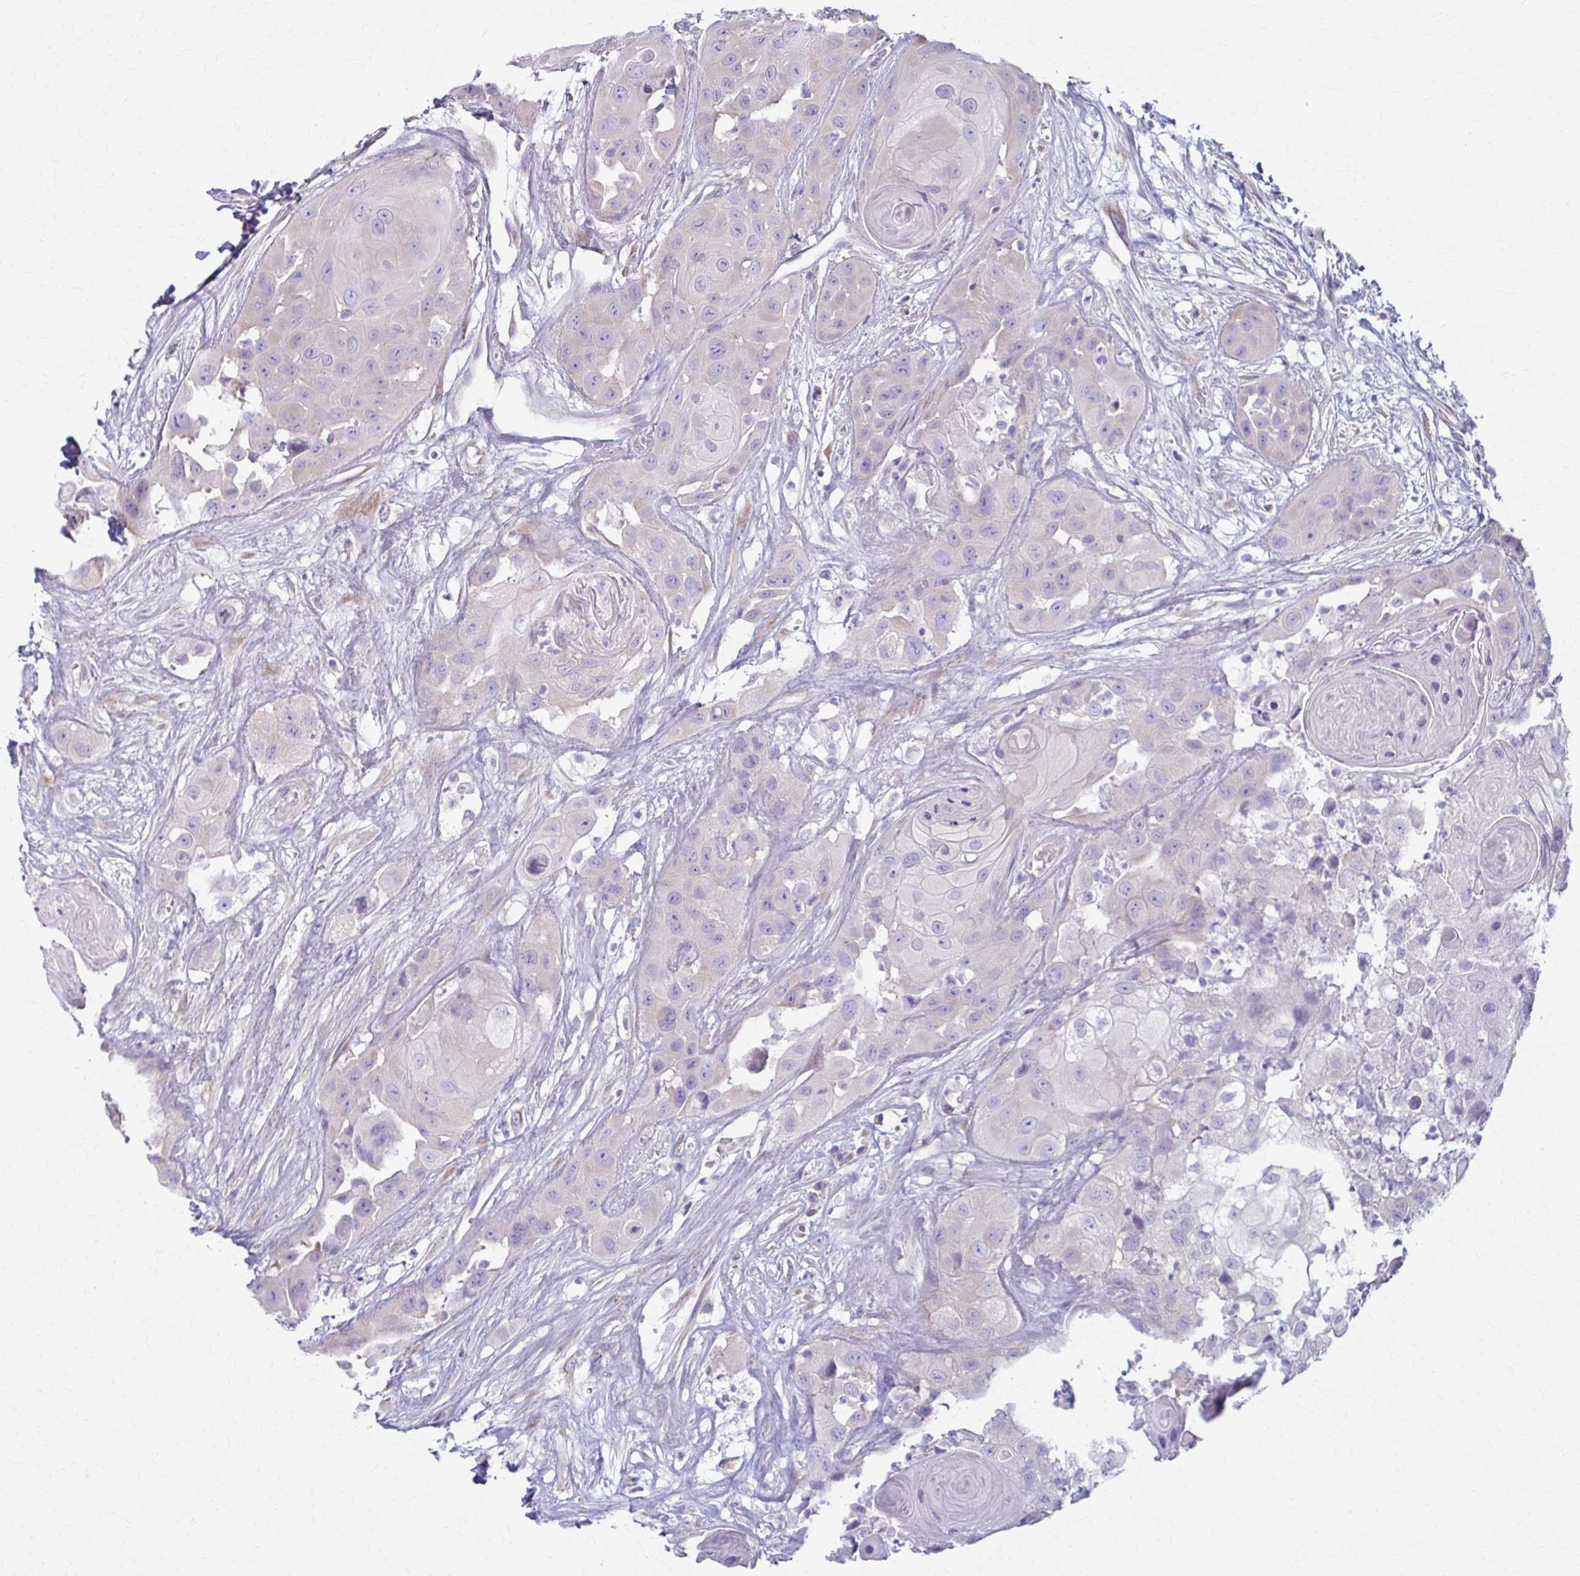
{"staining": {"intensity": "negative", "quantity": "none", "location": "none"}, "tissue": "head and neck cancer", "cell_type": "Tumor cells", "image_type": "cancer", "snomed": [{"axis": "morphology", "description": "Squamous cell carcinoma, NOS"}, {"axis": "topography", "description": "Head-Neck"}], "caption": "Head and neck squamous cell carcinoma stained for a protein using IHC displays no staining tumor cells.", "gene": "PRKRA", "patient": {"sex": "male", "age": 83}}